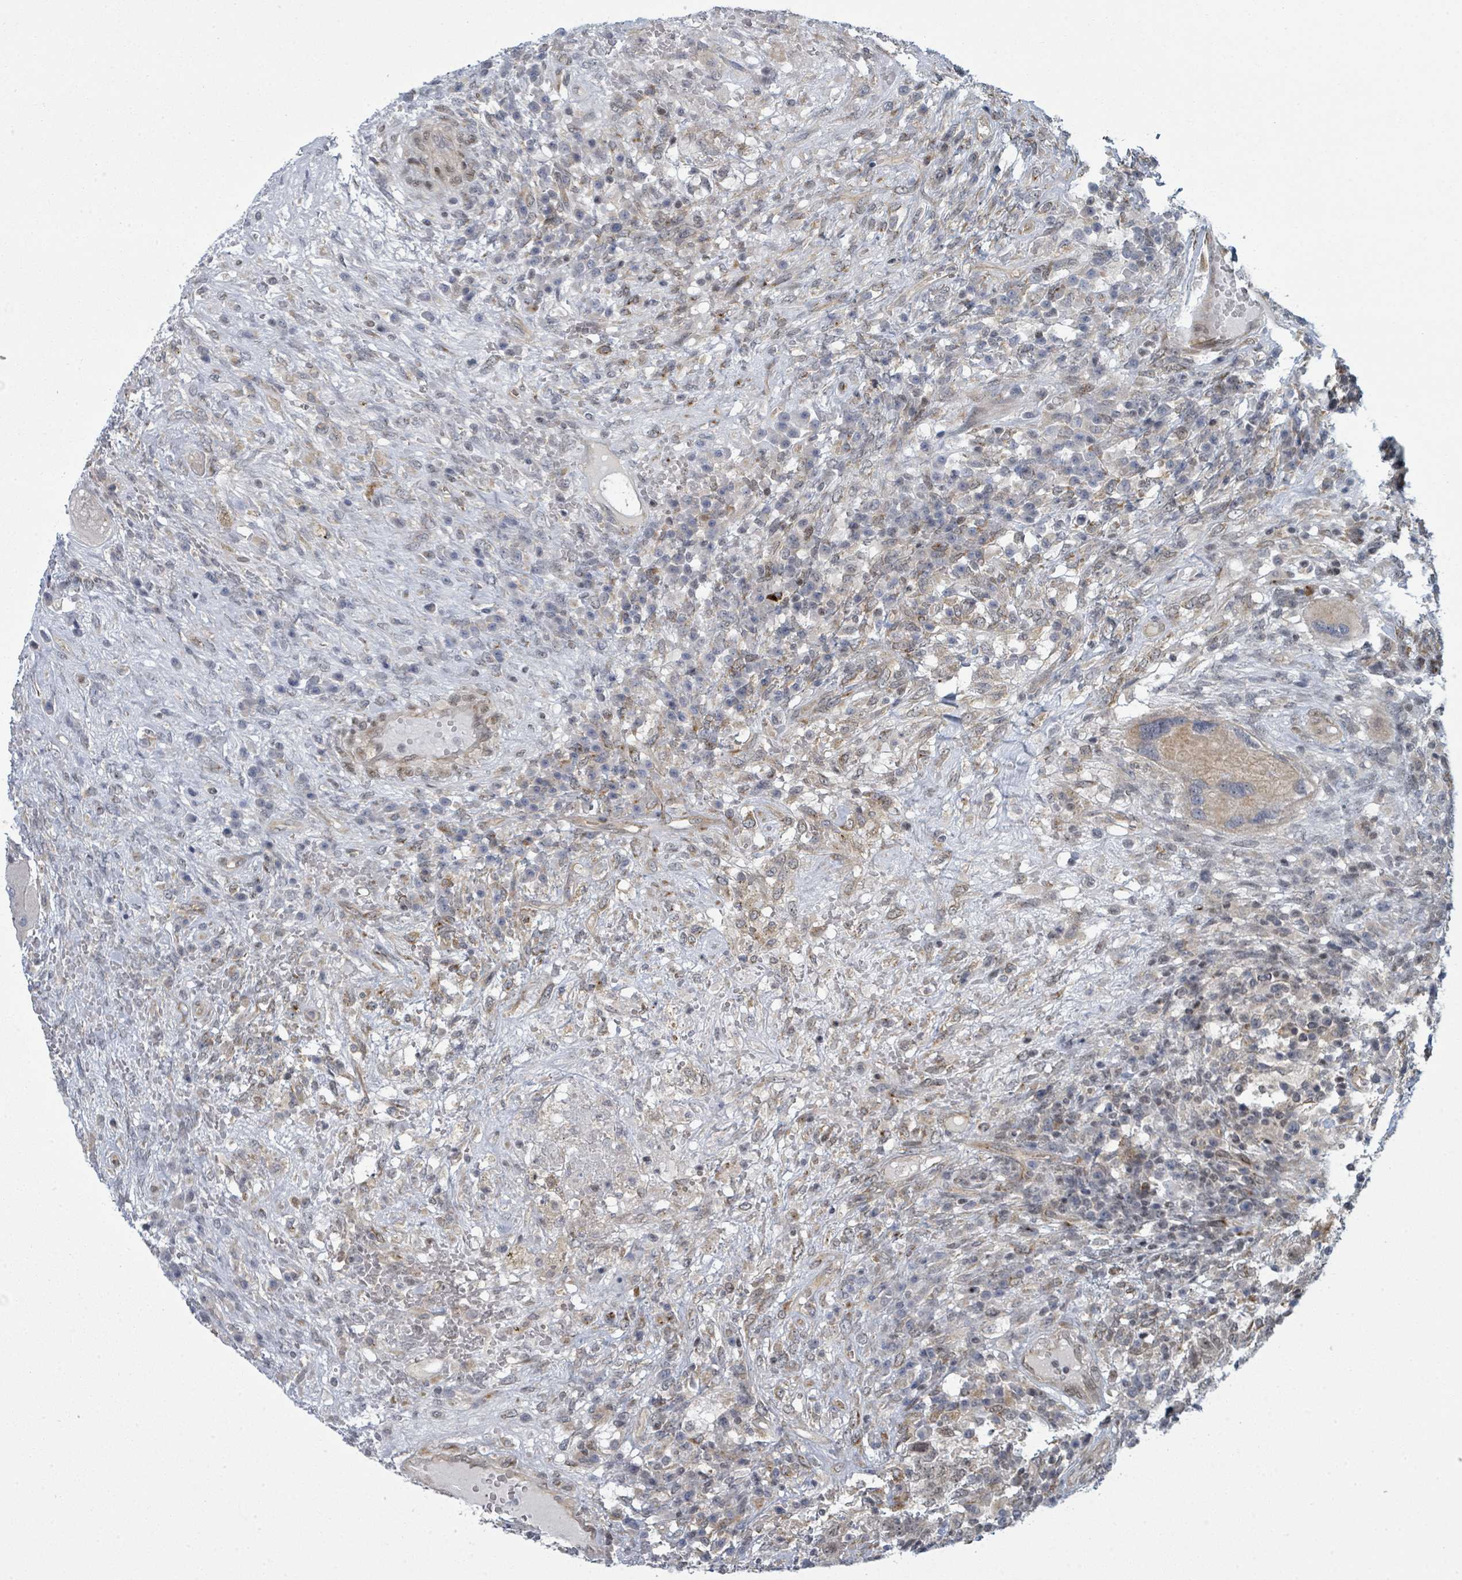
{"staining": {"intensity": "weak", "quantity": "<25%", "location": "nuclear"}, "tissue": "testis cancer", "cell_type": "Tumor cells", "image_type": "cancer", "snomed": [{"axis": "morphology", "description": "Carcinoma, Embryonal, NOS"}, {"axis": "topography", "description": "Testis"}], "caption": "IHC of human testis cancer exhibits no staining in tumor cells.", "gene": "PSMG2", "patient": {"sex": "male", "age": 26}}